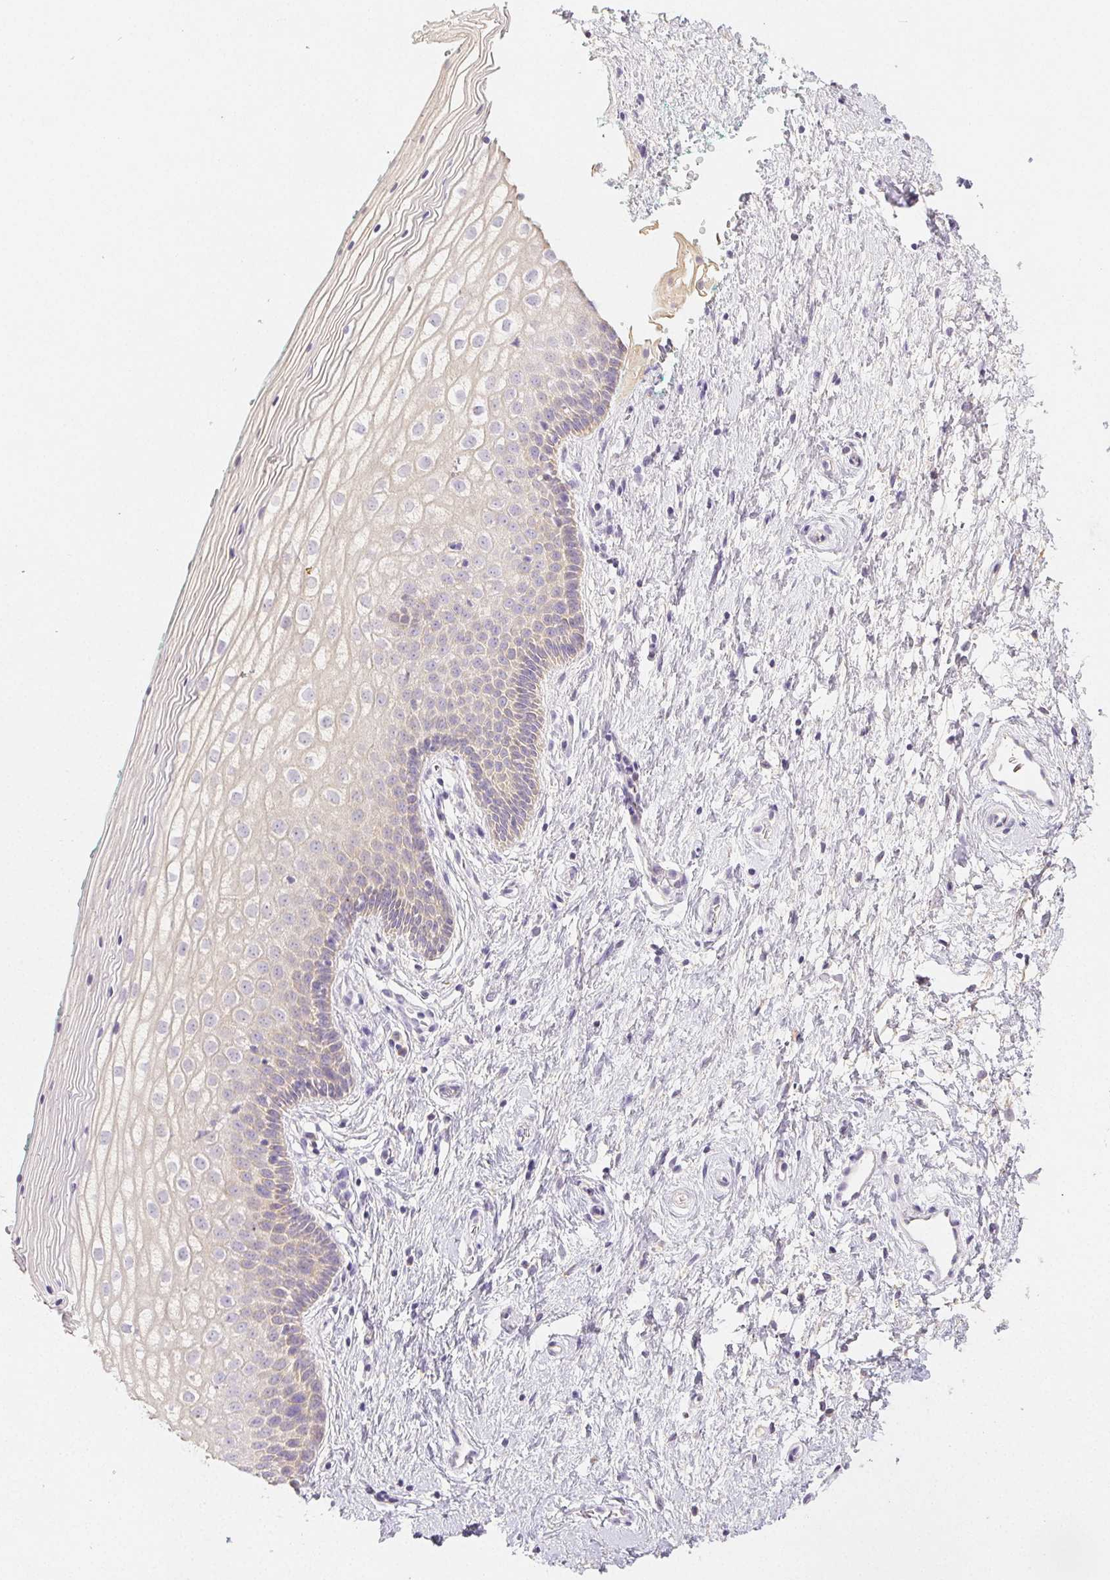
{"staining": {"intensity": "negative", "quantity": "none", "location": "none"}, "tissue": "vagina", "cell_type": "Squamous epithelial cells", "image_type": "normal", "snomed": [{"axis": "morphology", "description": "Normal tissue, NOS"}, {"axis": "topography", "description": "Vagina"}], "caption": "Immunohistochemistry (IHC) histopathology image of unremarkable human vagina stained for a protein (brown), which displays no expression in squamous epithelial cells.", "gene": "ACVR1B", "patient": {"sex": "female", "age": 36}}